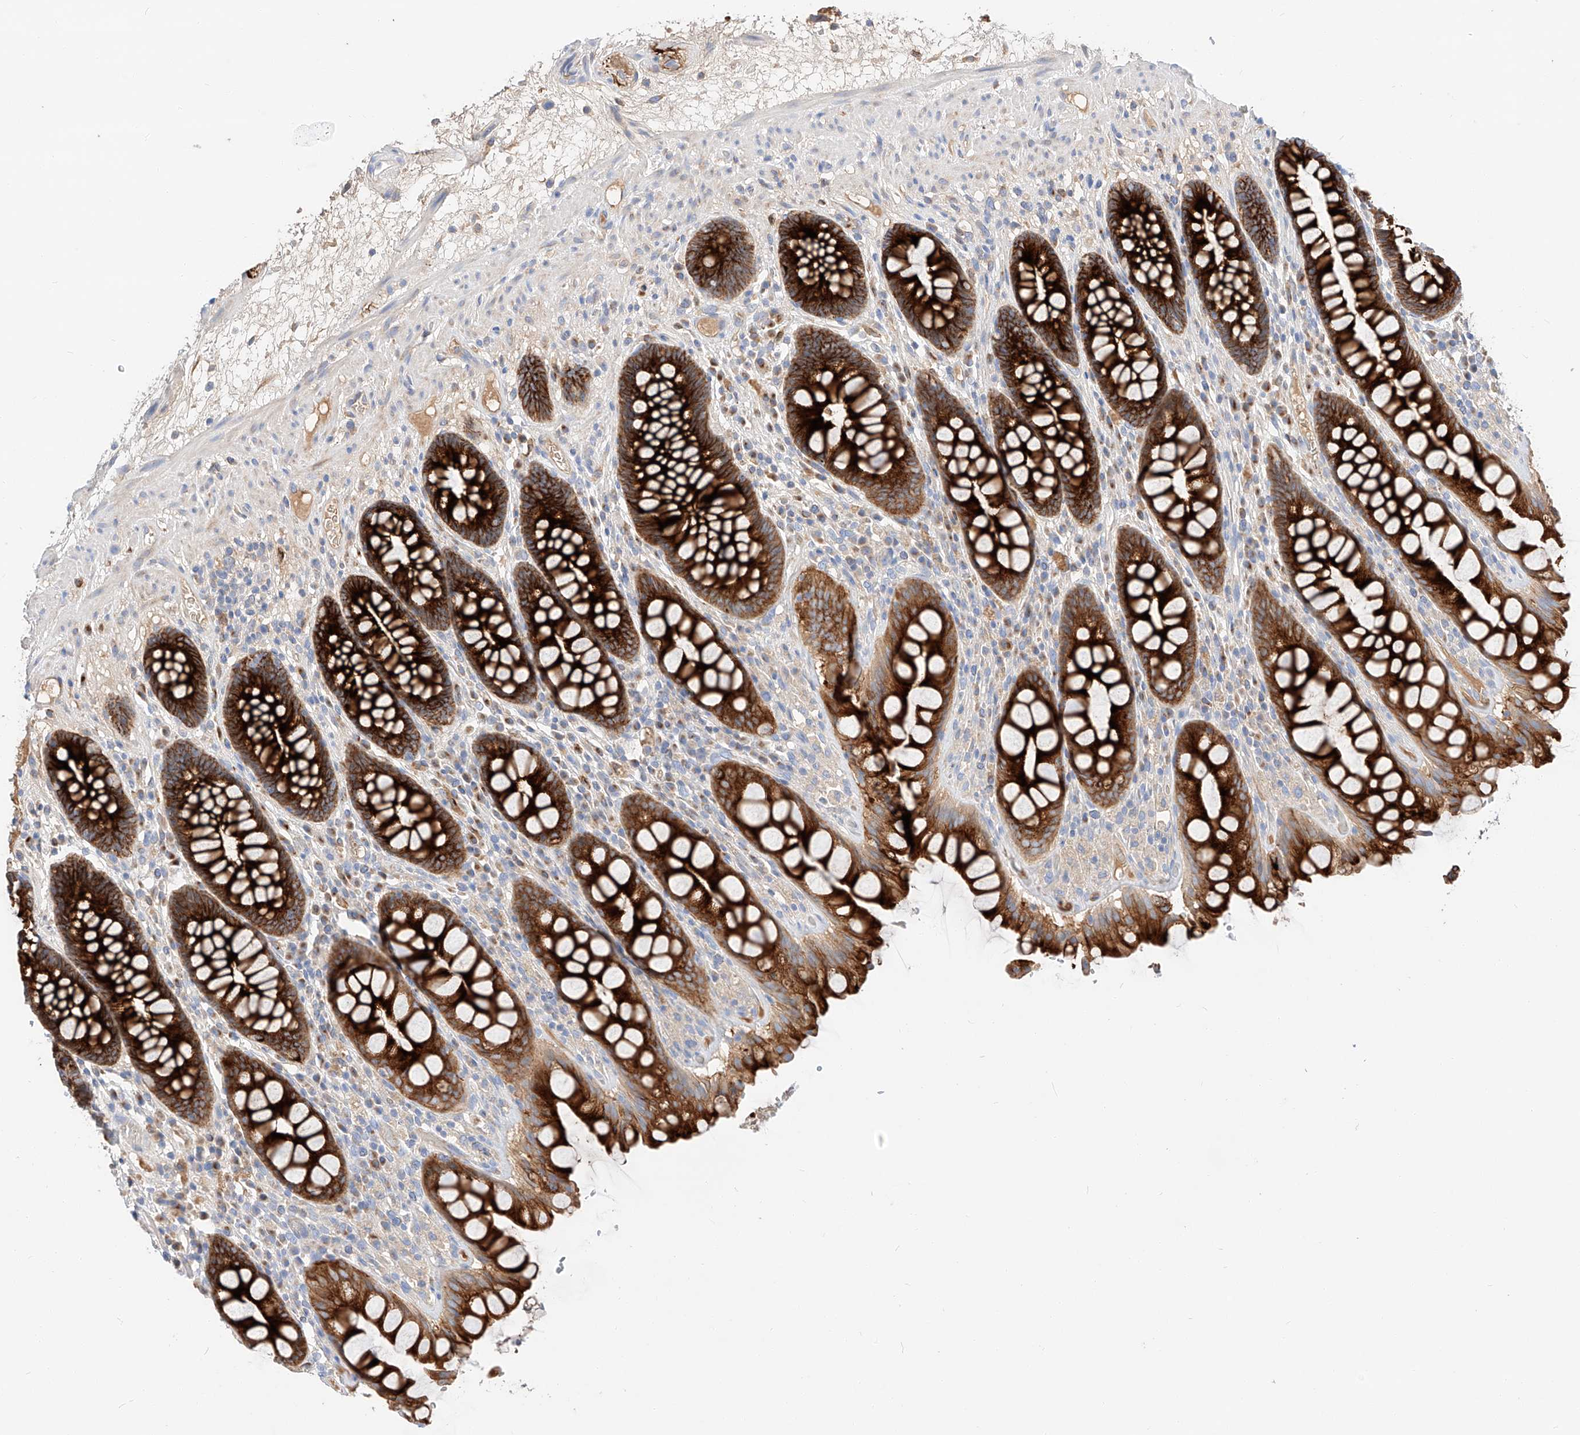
{"staining": {"intensity": "strong", "quantity": ">75%", "location": "cytoplasmic/membranous"}, "tissue": "rectum", "cell_type": "Glandular cells", "image_type": "normal", "snomed": [{"axis": "morphology", "description": "Normal tissue, NOS"}, {"axis": "topography", "description": "Rectum"}], "caption": "Rectum stained with DAB IHC shows high levels of strong cytoplasmic/membranous positivity in about >75% of glandular cells. Nuclei are stained in blue.", "gene": "MAP7", "patient": {"sex": "male", "age": 64}}